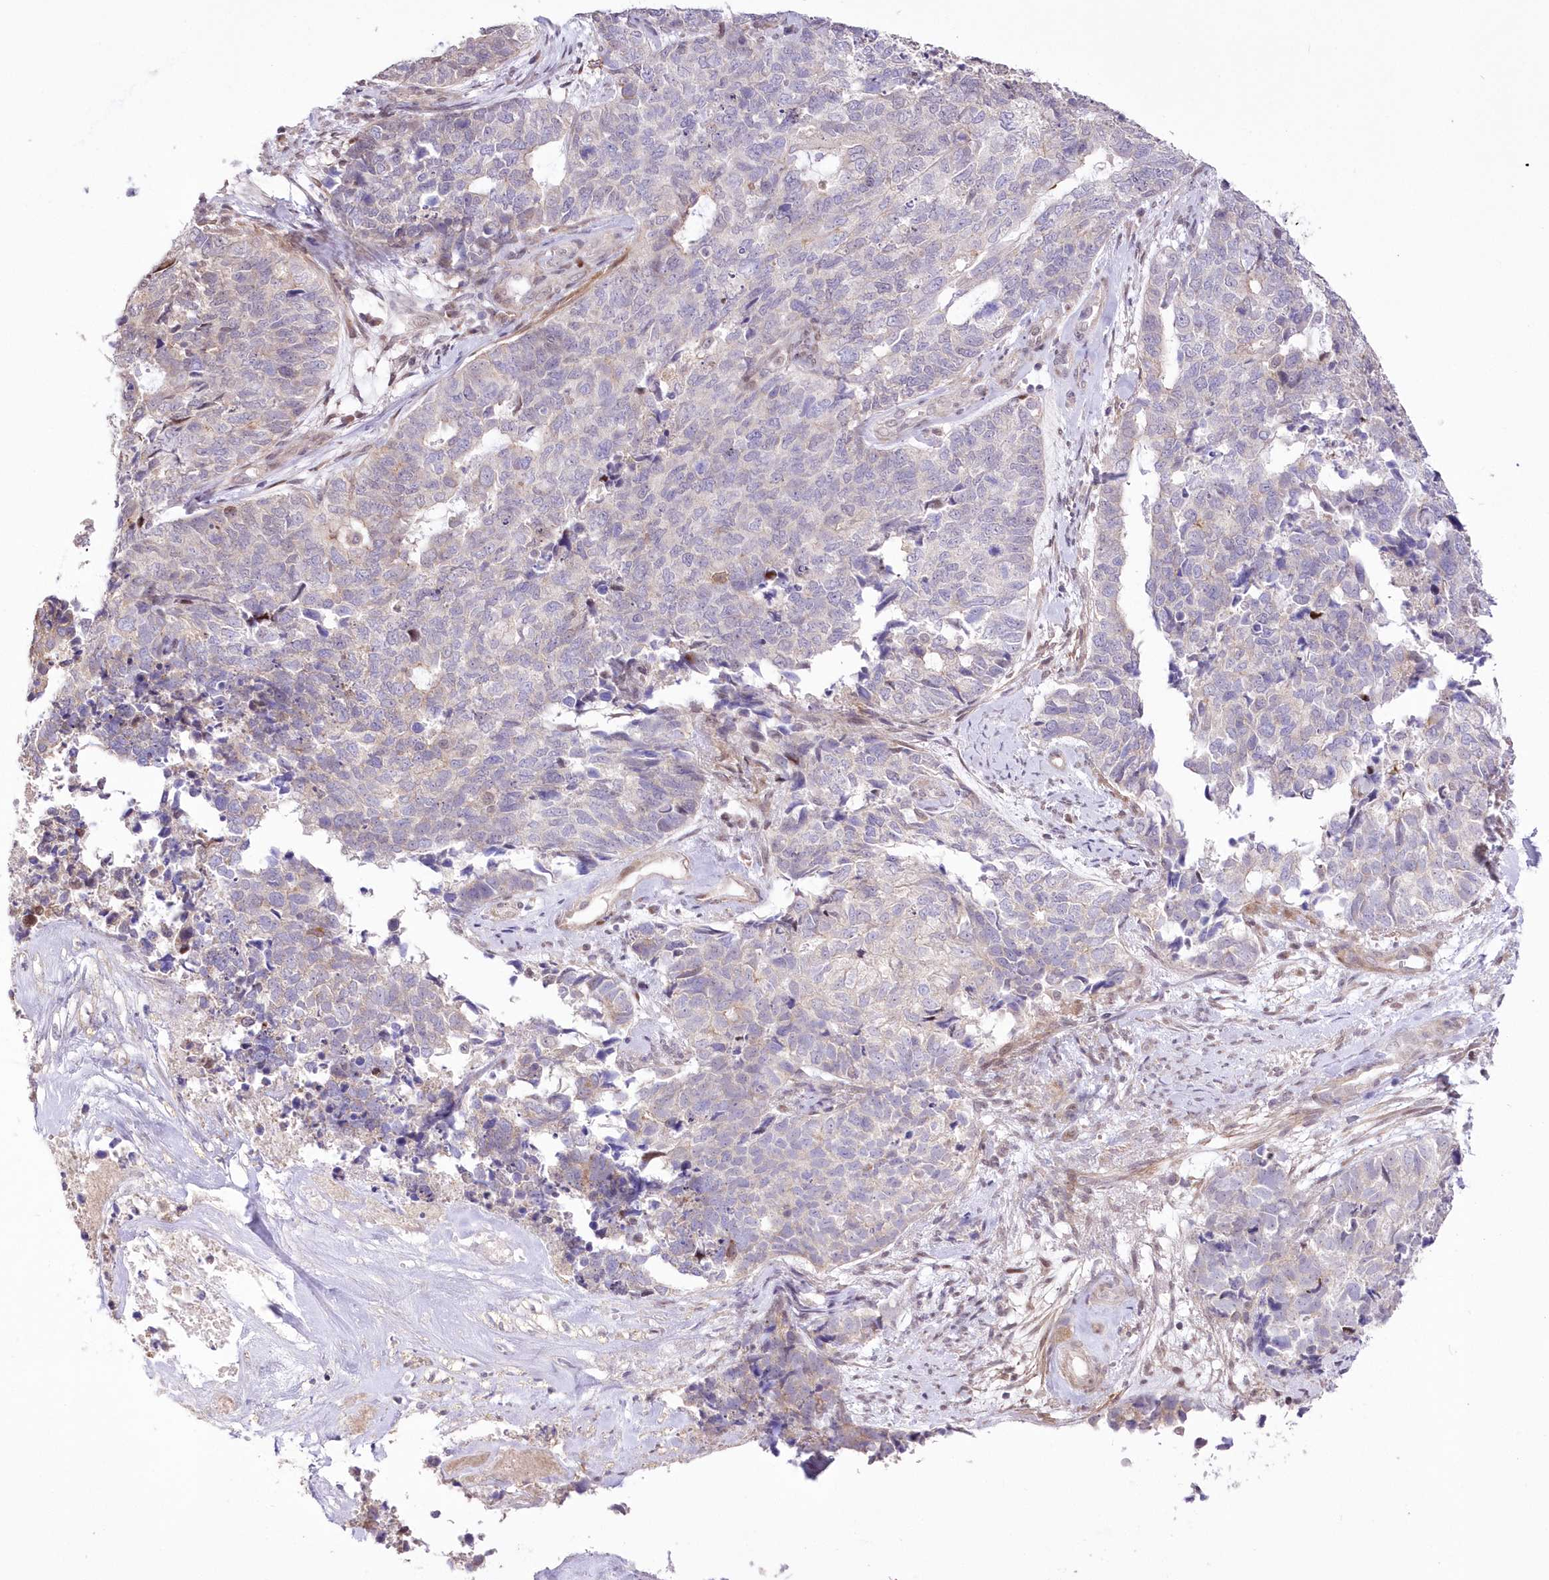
{"staining": {"intensity": "negative", "quantity": "none", "location": "none"}, "tissue": "cervical cancer", "cell_type": "Tumor cells", "image_type": "cancer", "snomed": [{"axis": "morphology", "description": "Squamous cell carcinoma, NOS"}, {"axis": "topography", "description": "Cervix"}], "caption": "High power microscopy photomicrograph of an immunohistochemistry micrograph of squamous cell carcinoma (cervical), revealing no significant expression in tumor cells.", "gene": "FAM241B", "patient": {"sex": "female", "age": 63}}